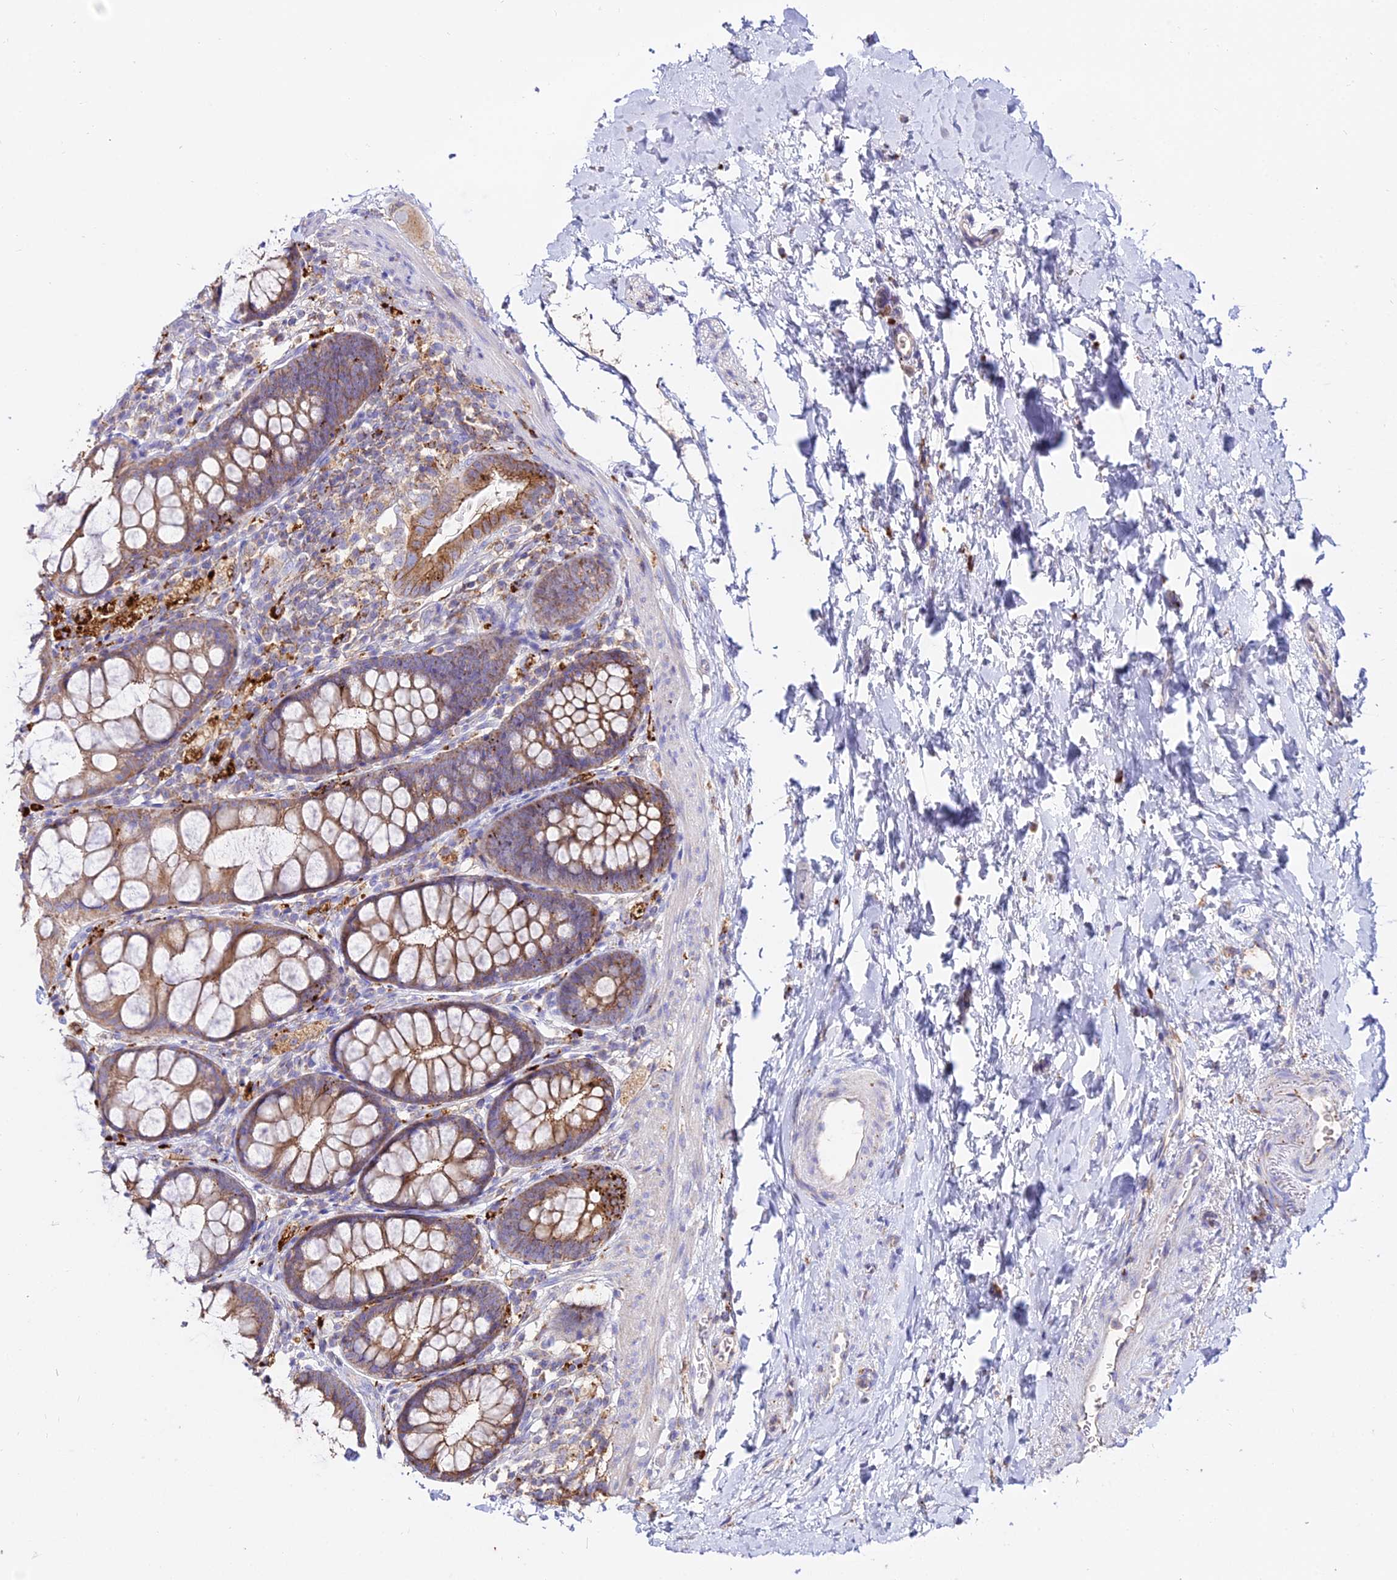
{"staining": {"intensity": "weak", "quantity": "25%-75%", "location": "cytoplasmic/membranous"}, "tissue": "colon", "cell_type": "Endothelial cells", "image_type": "normal", "snomed": [{"axis": "morphology", "description": "Normal tissue, NOS"}, {"axis": "topography", "description": "Colon"}], "caption": "High-power microscopy captured an immunohistochemistry image of normal colon, revealing weak cytoplasmic/membranous staining in approximately 25%-75% of endothelial cells.", "gene": "PNLIPRP3", "patient": {"sex": "female", "age": 62}}